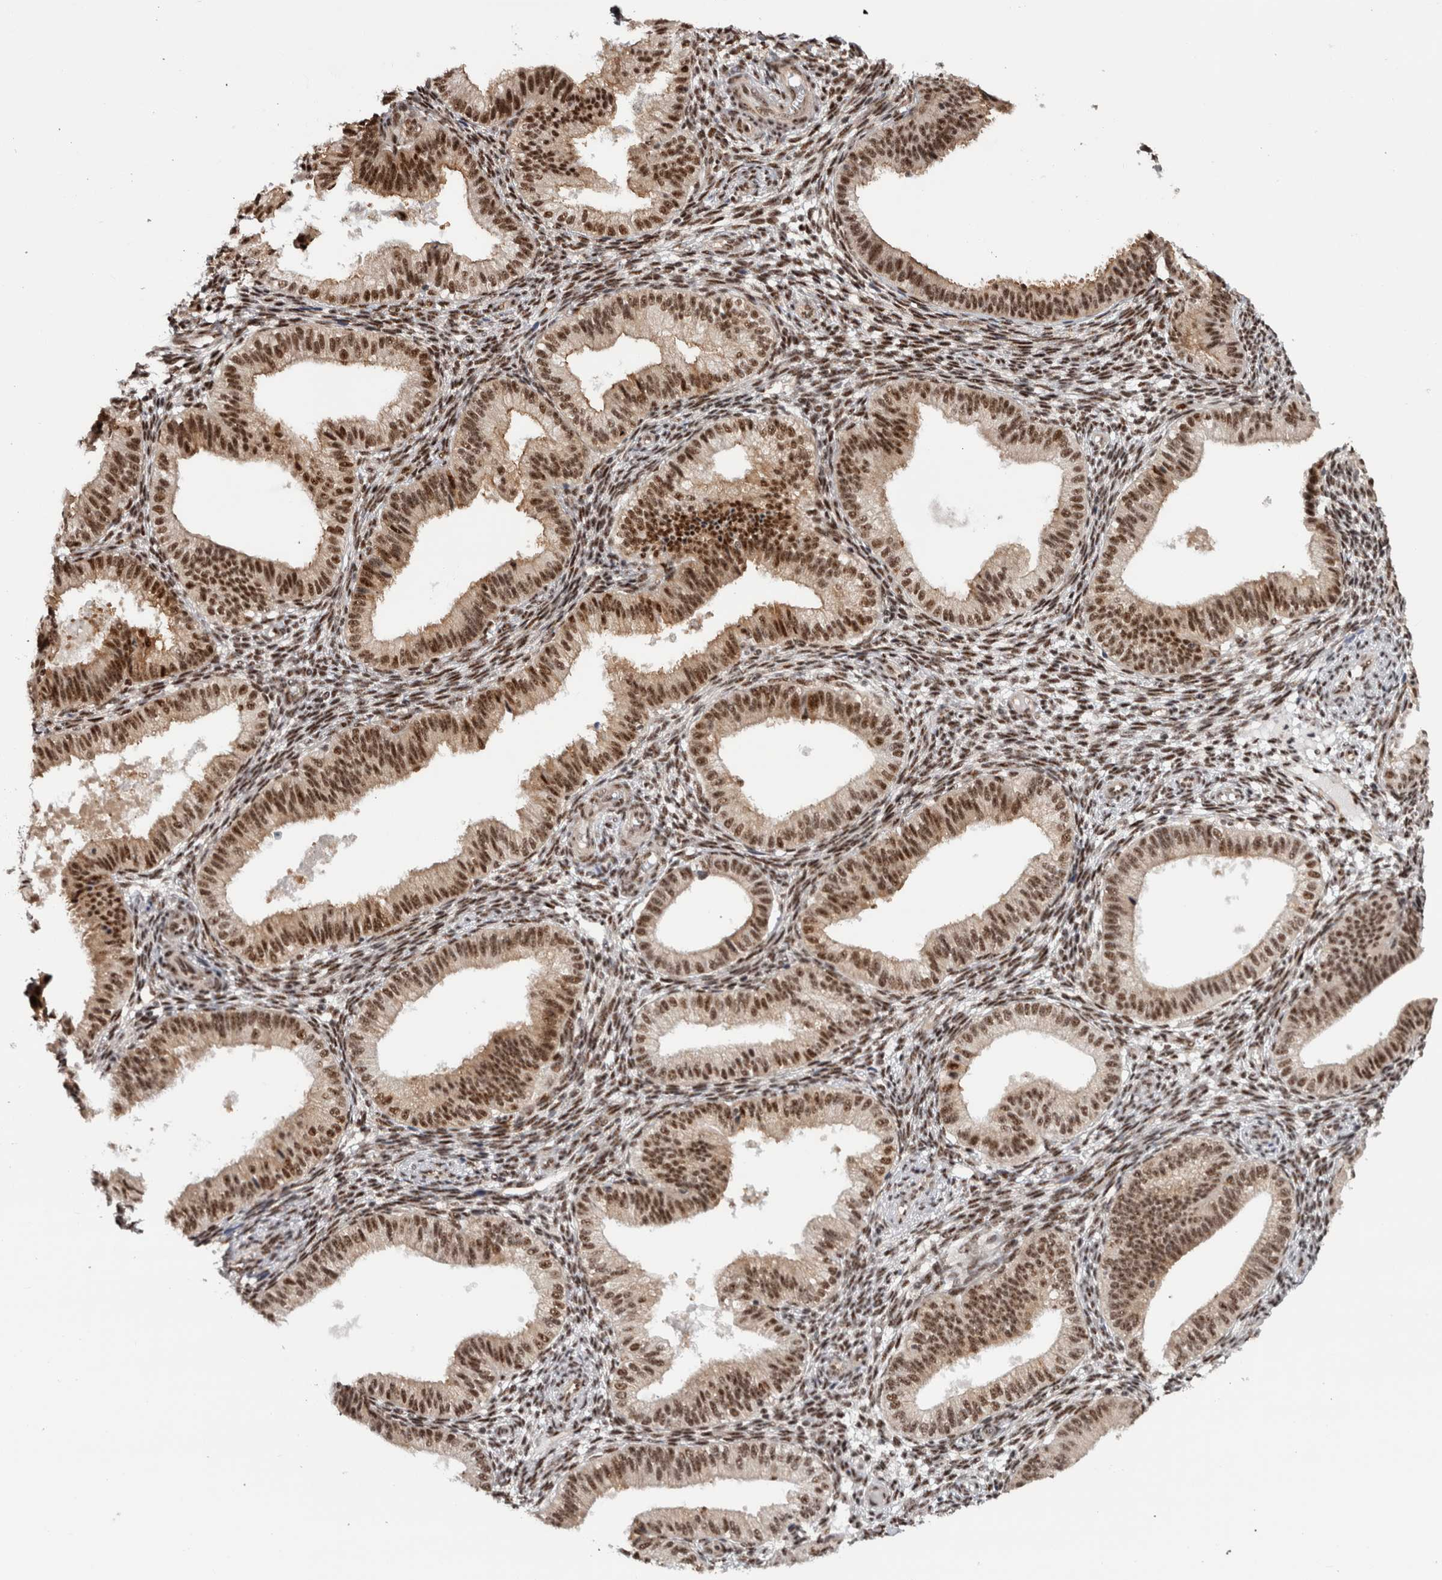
{"staining": {"intensity": "moderate", "quantity": "25%-75%", "location": "nuclear"}, "tissue": "endometrium", "cell_type": "Cells in endometrial stroma", "image_type": "normal", "snomed": [{"axis": "morphology", "description": "Normal tissue, NOS"}, {"axis": "topography", "description": "Endometrium"}], "caption": "The image demonstrates staining of unremarkable endometrium, revealing moderate nuclear protein staining (brown color) within cells in endometrial stroma.", "gene": "MKNK1", "patient": {"sex": "female", "age": 39}}